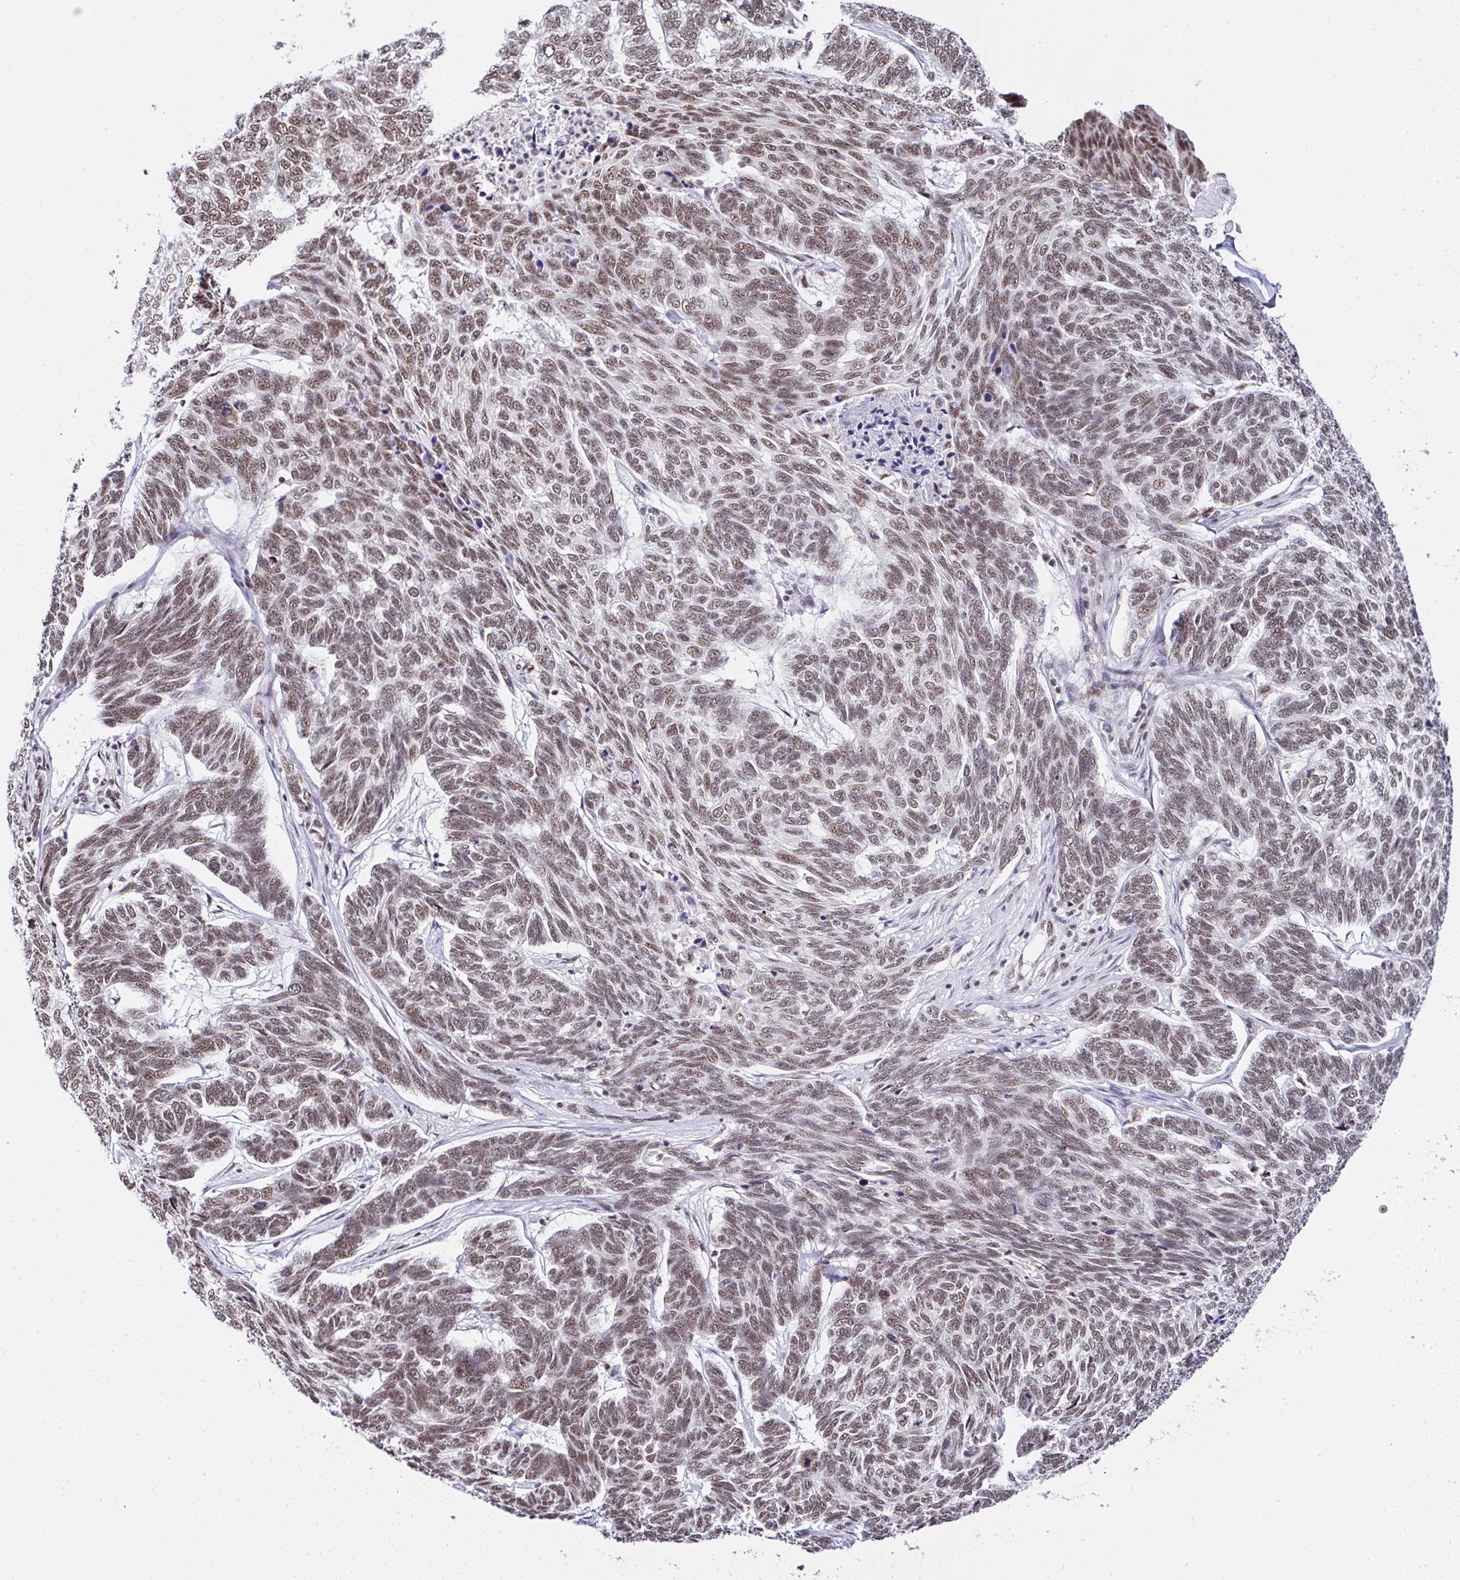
{"staining": {"intensity": "moderate", "quantity": ">75%", "location": "nuclear"}, "tissue": "skin cancer", "cell_type": "Tumor cells", "image_type": "cancer", "snomed": [{"axis": "morphology", "description": "Basal cell carcinoma"}, {"axis": "topography", "description": "Skin"}], "caption": "Protein positivity by immunohistochemistry demonstrates moderate nuclear positivity in about >75% of tumor cells in skin cancer. (DAB IHC, brown staining for protein, blue staining for nuclei).", "gene": "PTPN2", "patient": {"sex": "female", "age": 65}}